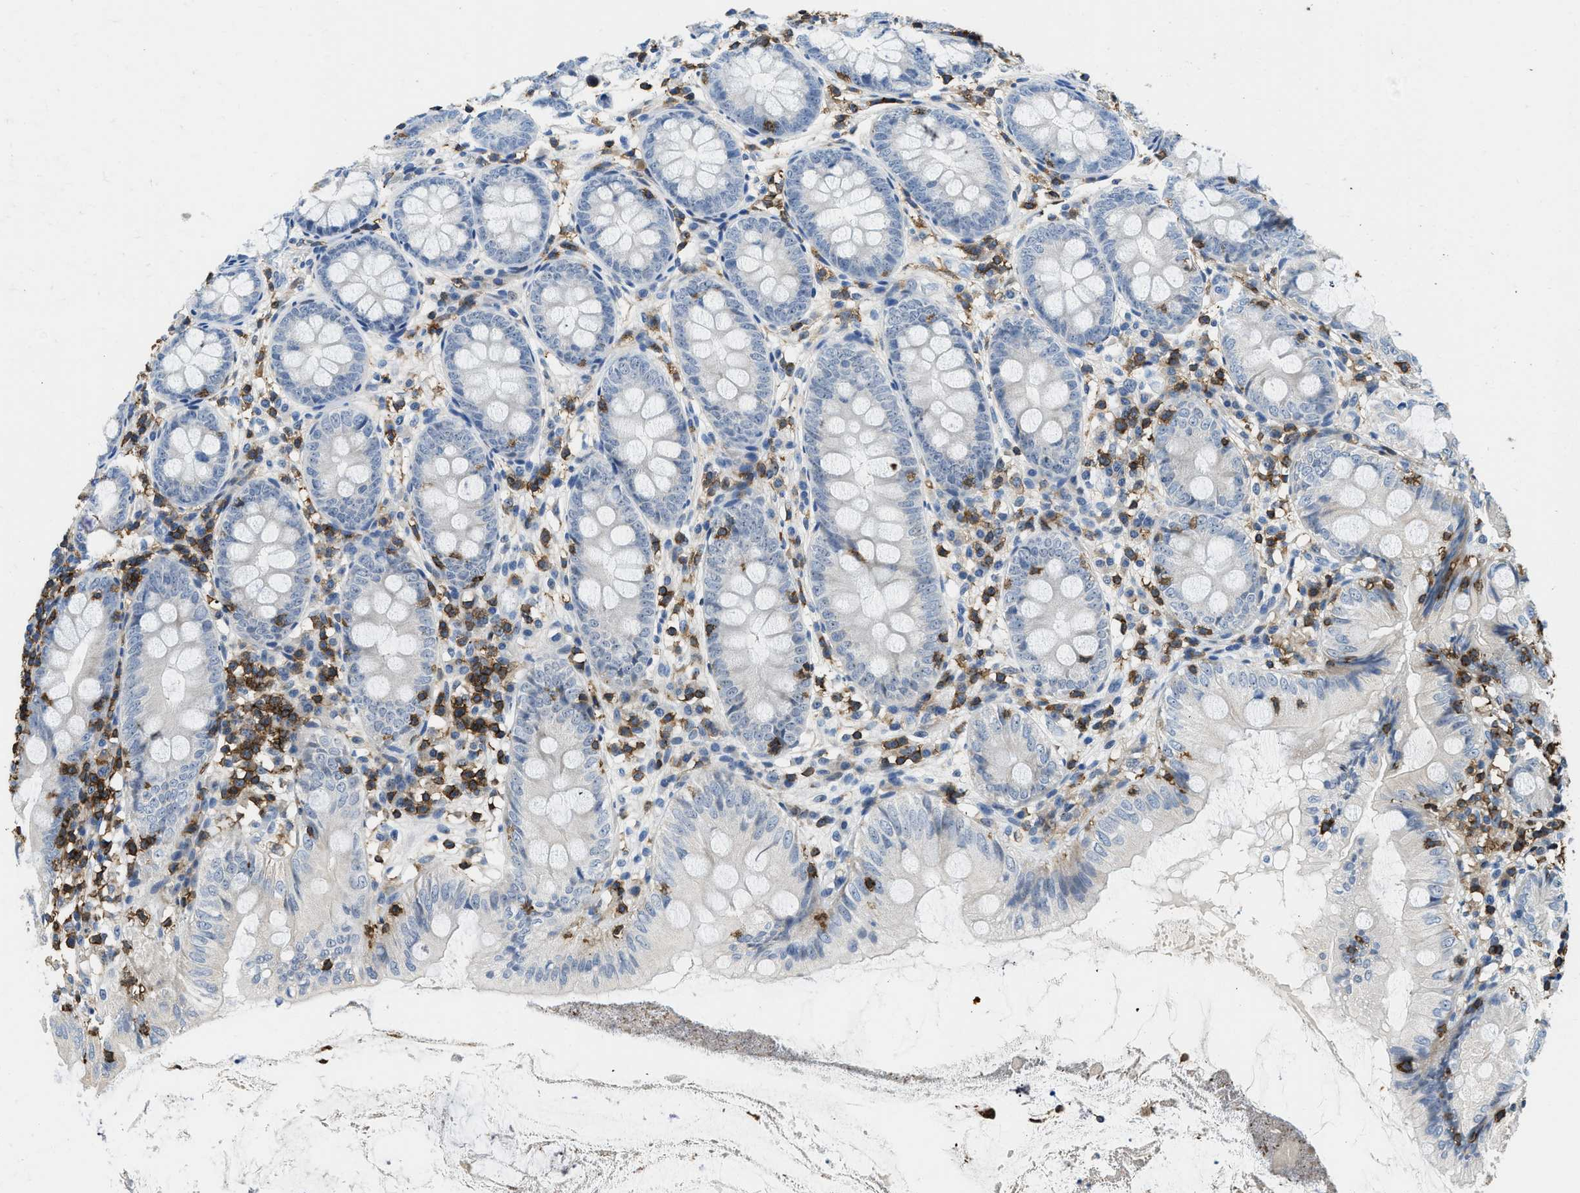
{"staining": {"intensity": "moderate", "quantity": "<25%", "location": "nuclear"}, "tissue": "appendix", "cell_type": "Glandular cells", "image_type": "normal", "snomed": [{"axis": "morphology", "description": "Normal tissue, NOS"}, {"axis": "topography", "description": "Appendix"}], "caption": "Immunohistochemistry (IHC) of unremarkable appendix shows low levels of moderate nuclear staining in about <25% of glandular cells.", "gene": "FAM151A", "patient": {"sex": "female", "age": 77}}